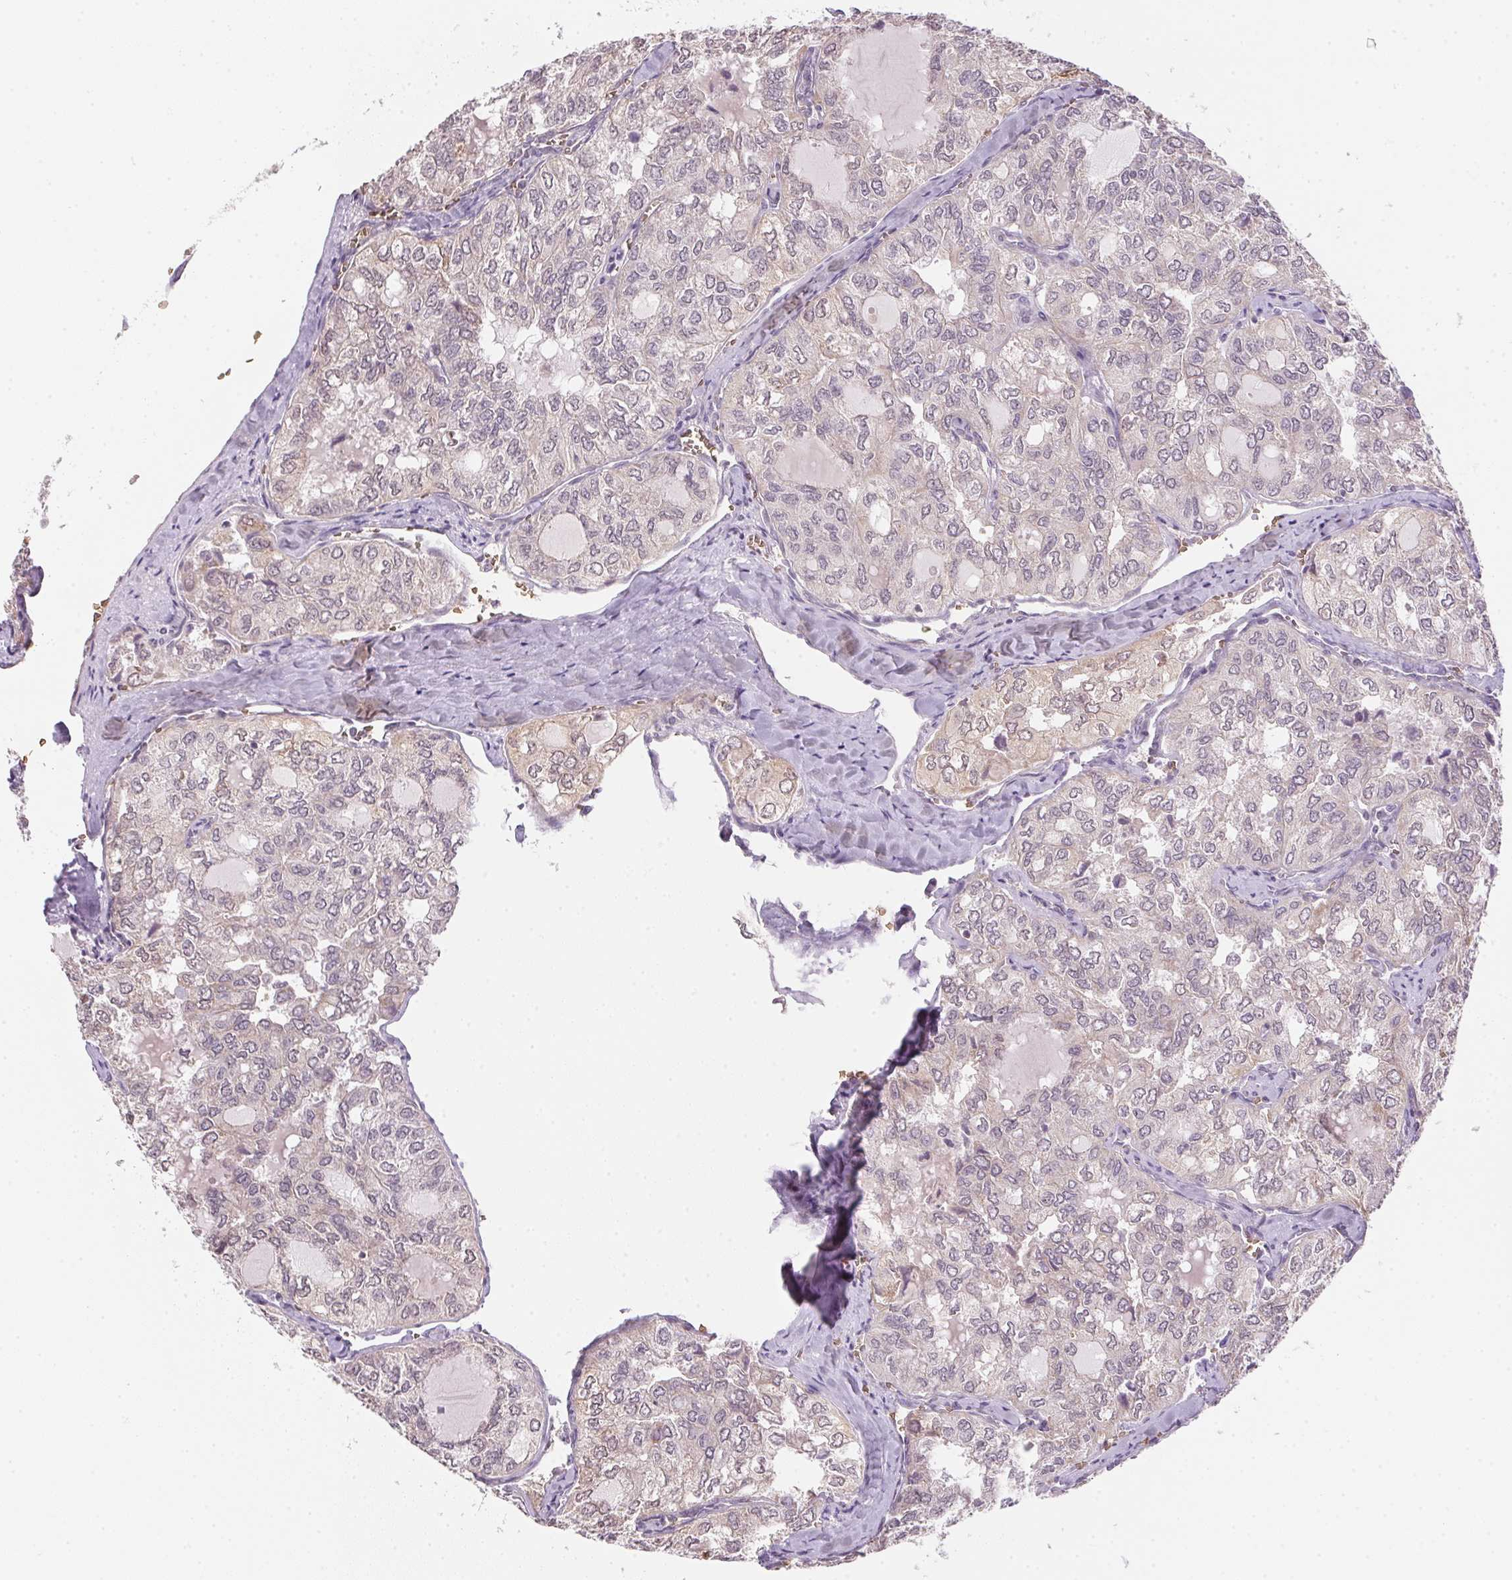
{"staining": {"intensity": "negative", "quantity": "none", "location": "none"}, "tissue": "thyroid cancer", "cell_type": "Tumor cells", "image_type": "cancer", "snomed": [{"axis": "morphology", "description": "Follicular adenoma carcinoma, NOS"}, {"axis": "topography", "description": "Thyroid gland"}], "caption": "Thyroid cancer stained for a protein using immunohistochemistry exhibits no expression tumor cells.", "gene": "METTL13", "patient": {"sex": "male", "age": 75}}